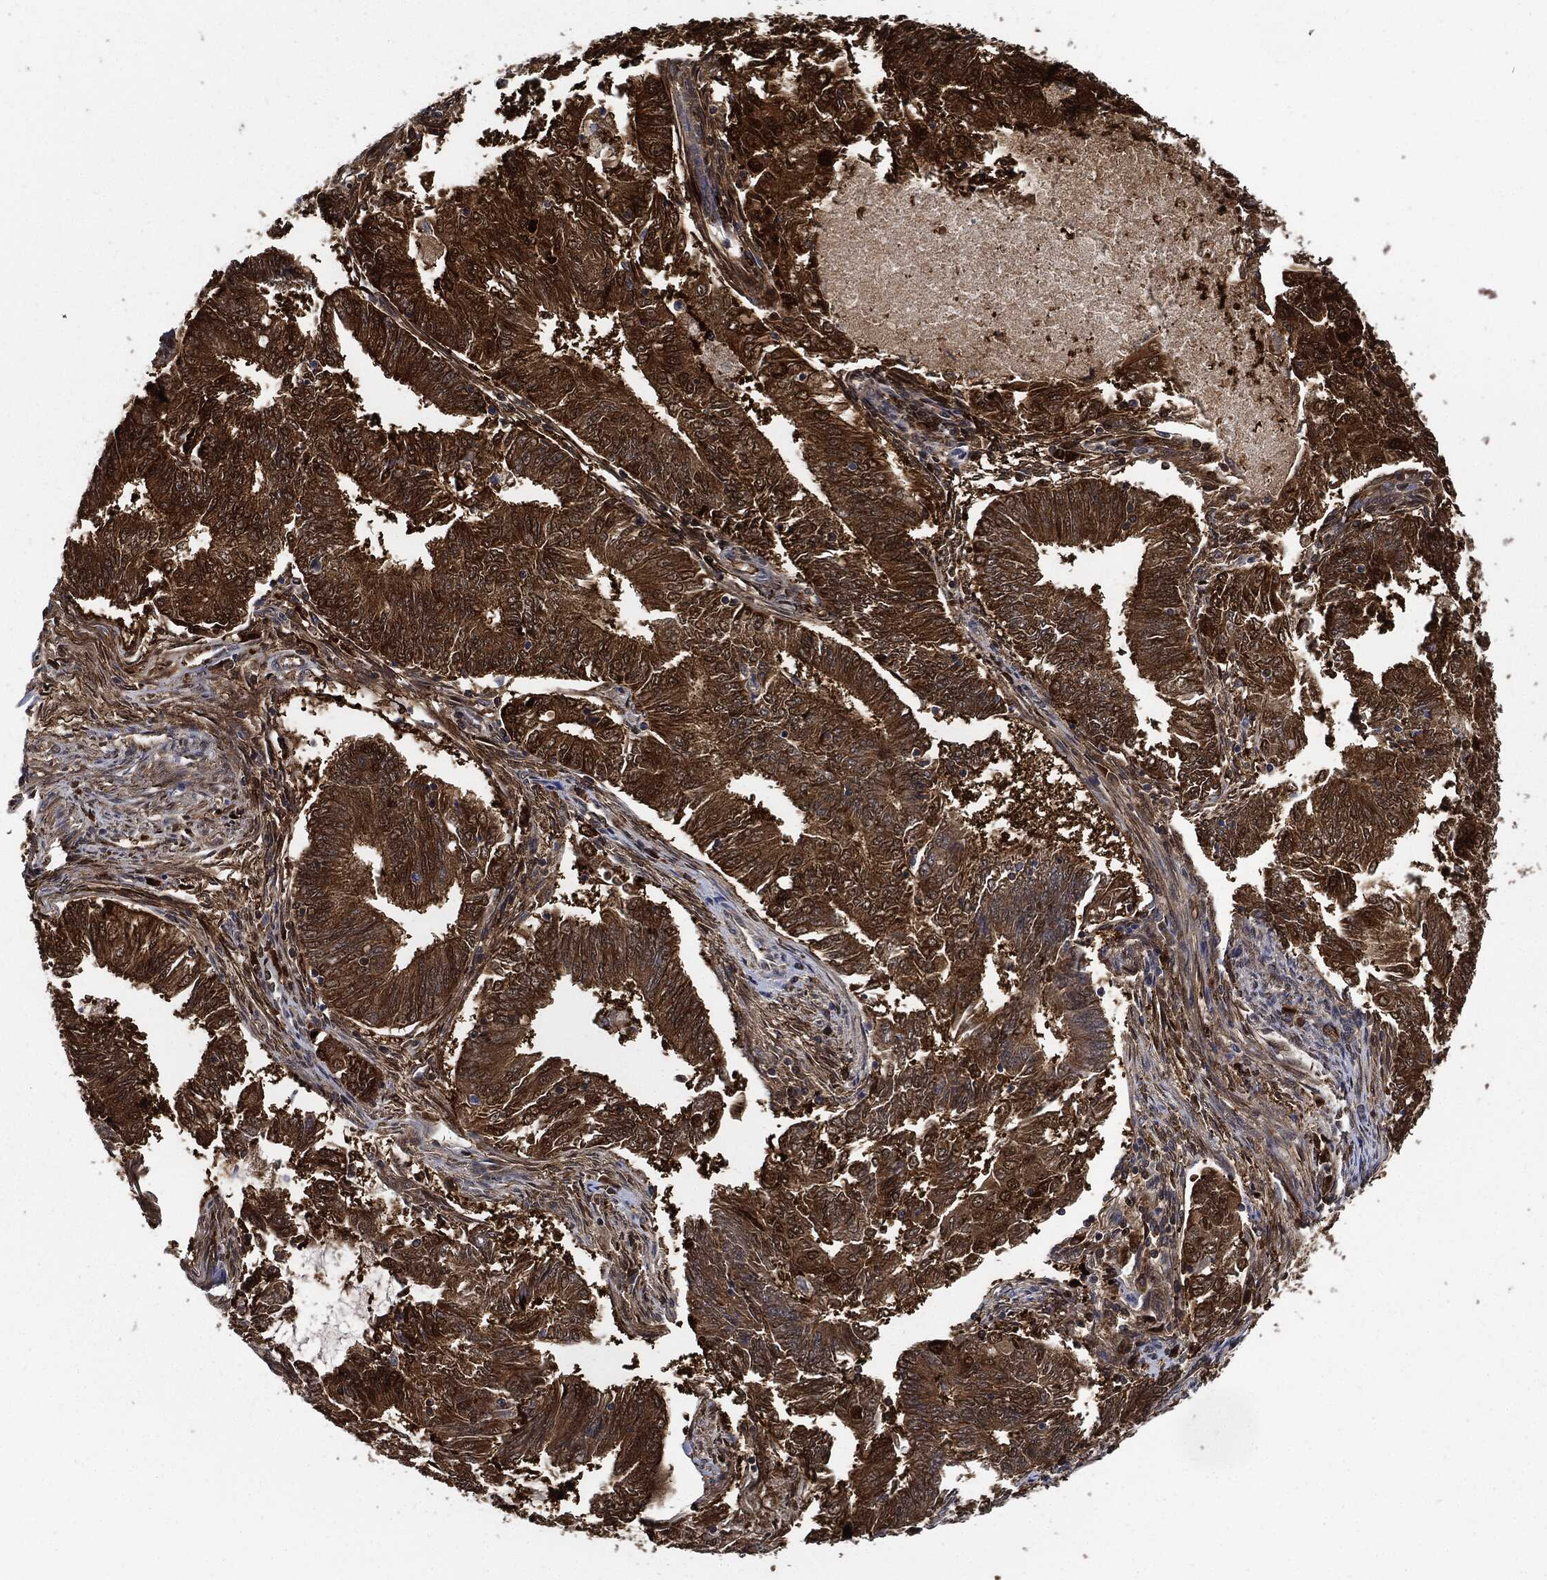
{"staining": {"intensity": "strong", "quantity": ">75%", "location": "cytoplasmic/membranous"}, "tissue": "endometrial cancer", "cell_type": "Tumor cells", "image_type": "cancer", "snomed": [{"axis": "morphology", "description": "Adenocarcinoma, NOS"}, {"axis": "topography", "description": "Endometrium"}], "caption": "Immunohistochemistry (IHC) (DAB (3,3'-diaminobenzidine)) staining of adenocarcinoma (endometrial) exhibits strong cytoplasmic/membranous protein positivity in about >75% of tumor cells.", "gene": "PRDX2", "patient": {"sex": "female", "age": 62}}